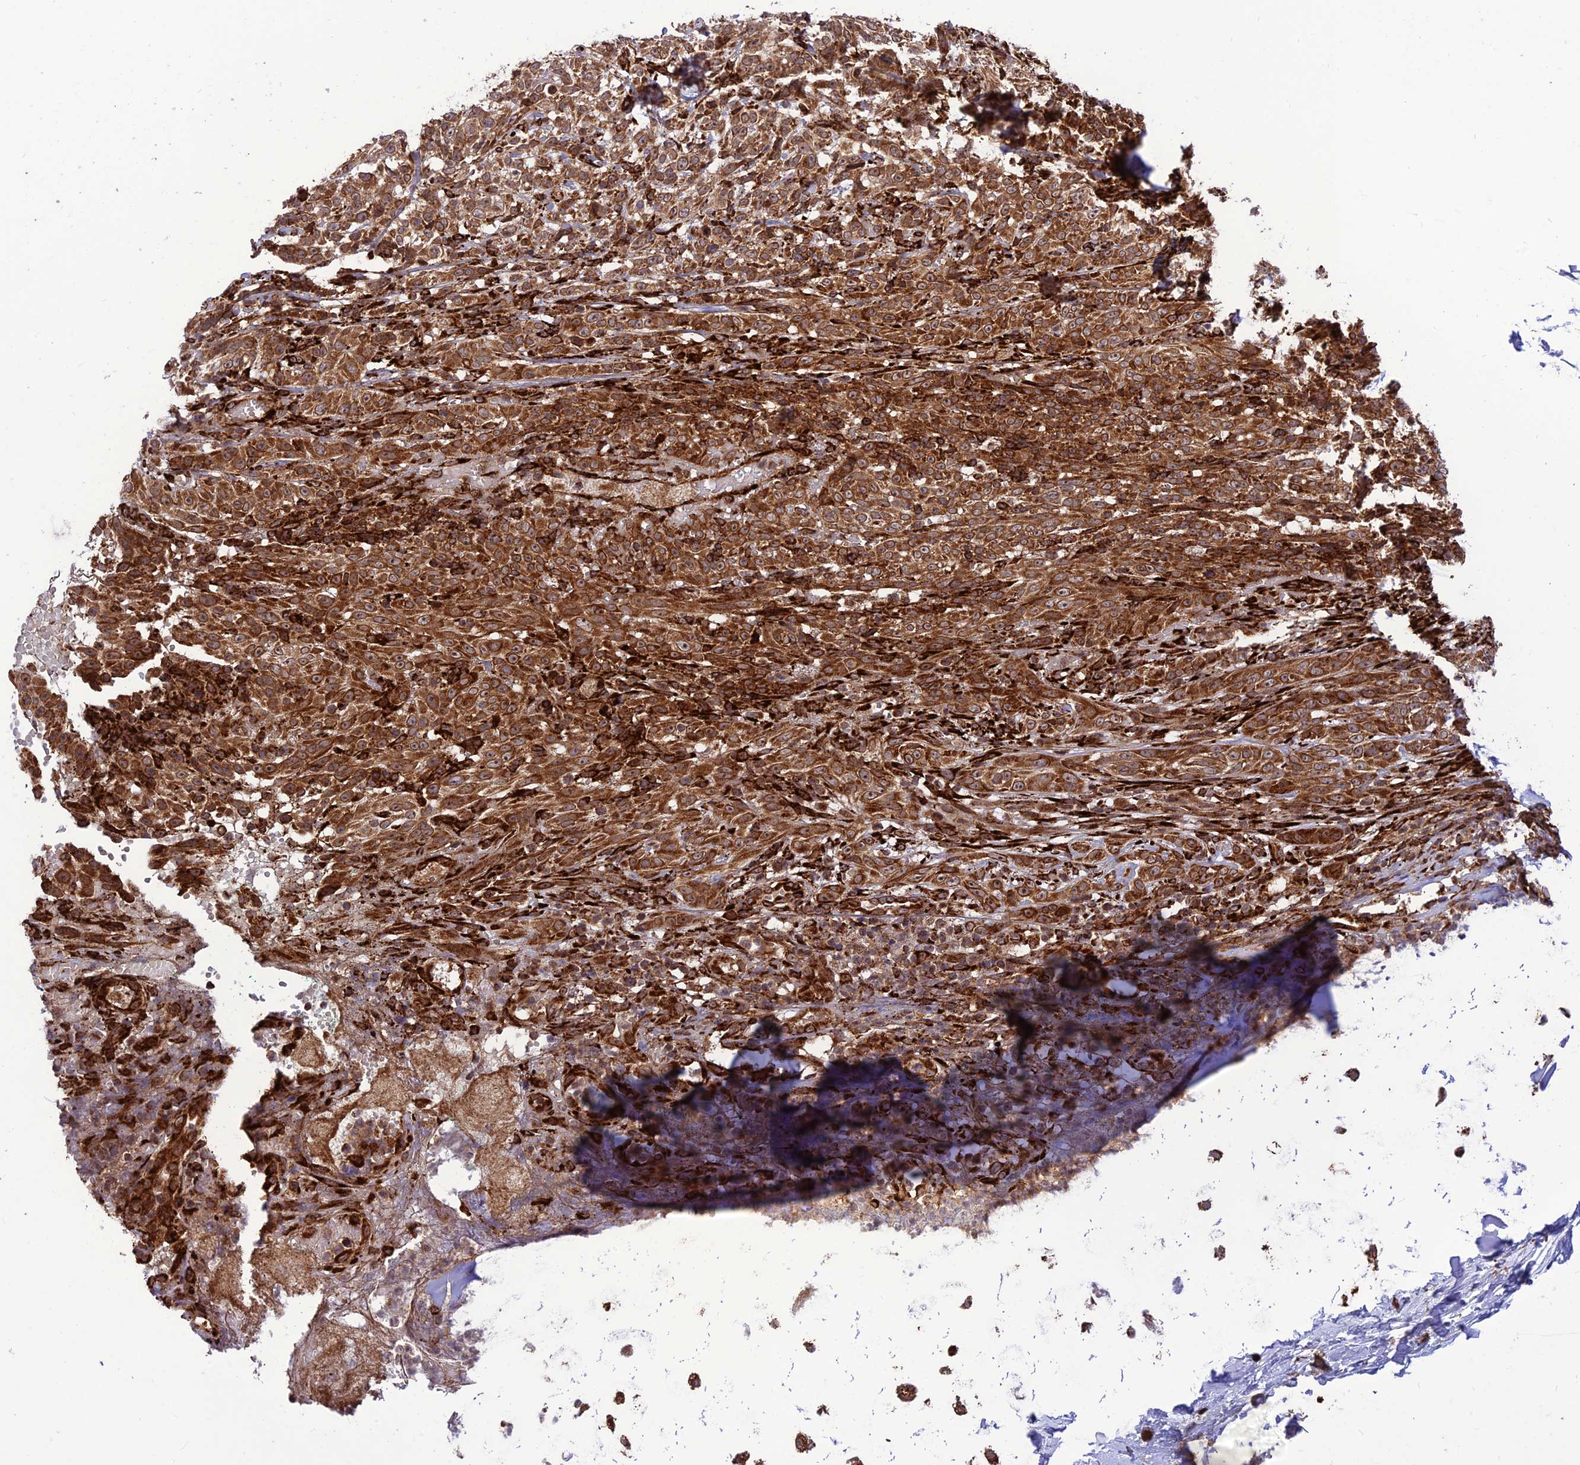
{"staining": {"intensity": "strong", "quantity": "25%-75%", "location": "cytoplasmic/membranous"}, "tissue": "adipose tissue", "cell_type": "Adipocytes", "image_type": "normal", "snomed": [{"axis": "morphology", "description": "Normal tissue, NOS"}, {"axis": "morphology", "description": "Basal cell carcinoma"}, {"axis": "topography", "description": "Cartilage tissue"}, {"axis": "topography", "description": "Nasopharynx"}, {"axis": "topography", "description": "Oral tissue"}], "caption": "A high-resolution histopathology image shows IHC staining of benign adipose tissue, which shows strong cytoplasmic/membranous positivity in about 25%-75% of adipocytes. (IHC, brightfield microscopy, high magnification).", "gene": "CRTAP", "patient": {"sex": "female", "age": 77}}